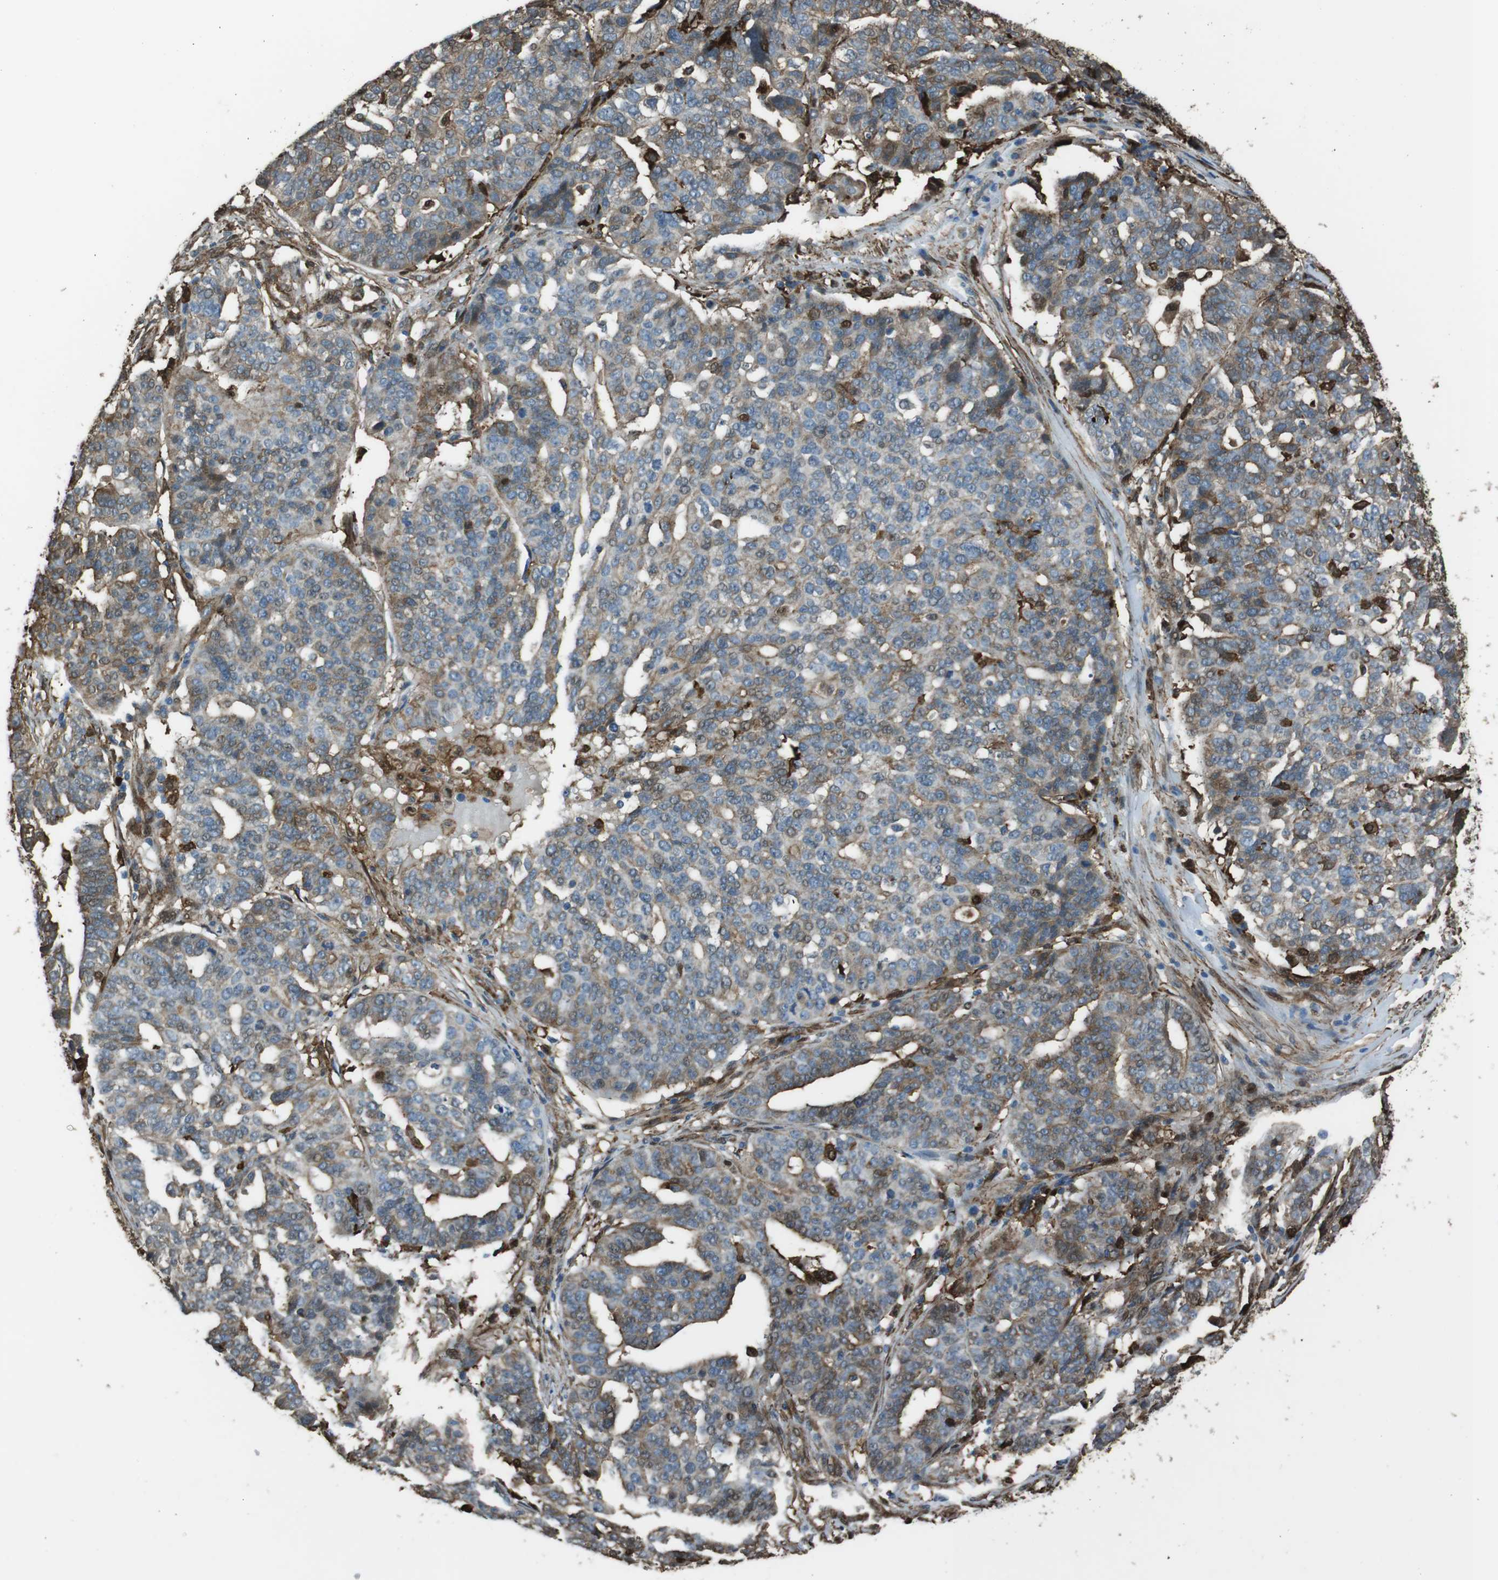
{"staining": {"intensity": "moderate", "quantity": "25%-75%", "location": "cytoplasmic/membranous,nuclear"}, "tissue": "ovarian cancer", "cell_type": "Tumor cells", "image_type": "cancer", "snomed": [{"axis": "morphology", "description": "Cystadenocarcinoma, serous, NOS"}, {"axis": "topography", "description": "Ovary"}], "caption": "Human ovarian cancer (serous cystadenocarcinoma) stained with a brown dye shows moderate cytoplasmic/membranous and nuclear positive staining in about 25%-75% of tumor cells.", "gene": "SFT2D1", "patient": {"sex": "female", "age": 59}}